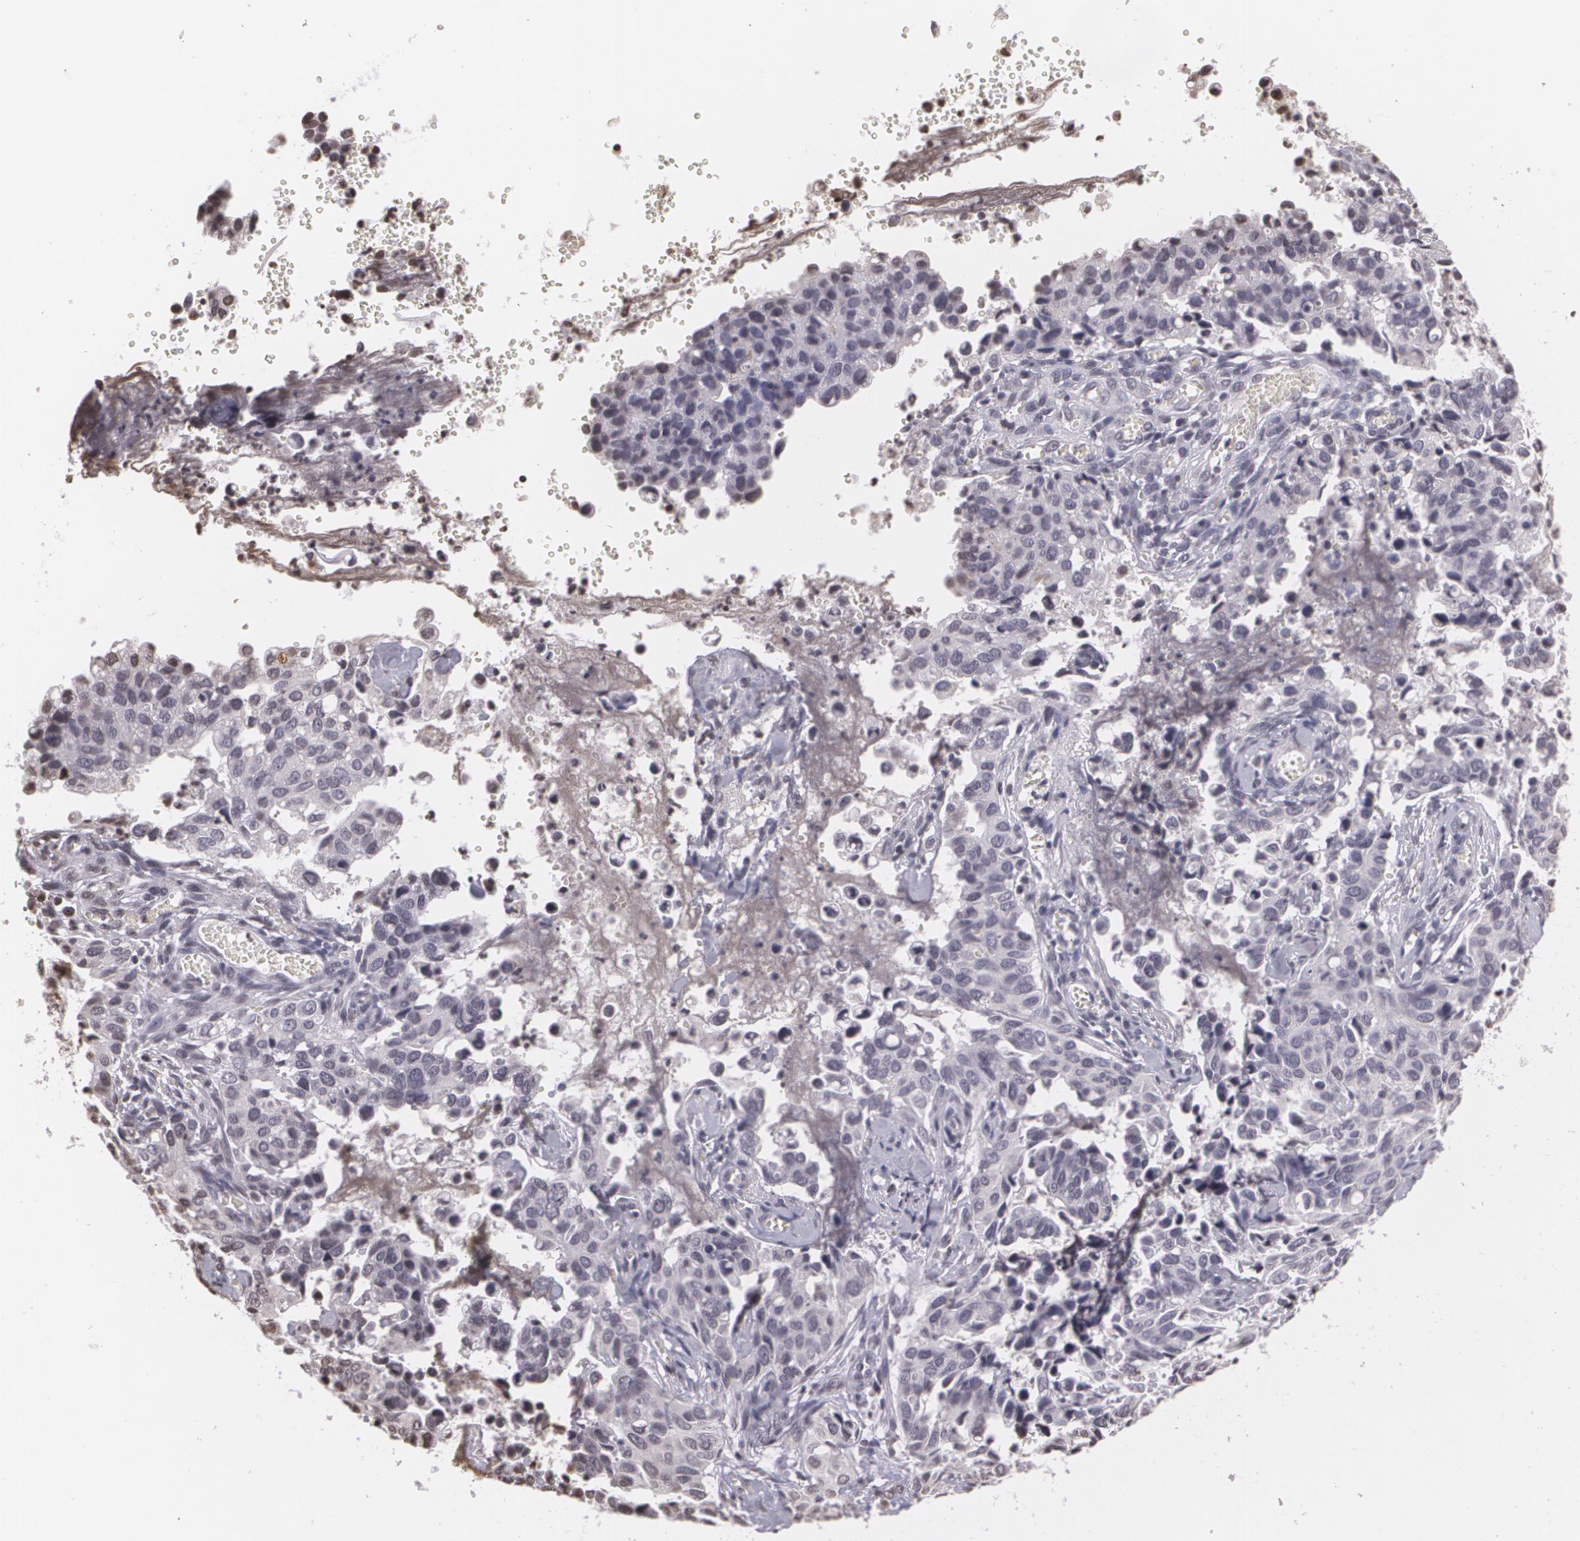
{"staining": {"intensity": "negative", "quantity": "none", "location": "none"}, "tissue": "cervical cancer", "cell_type": "Tumor cells", "image_type": "cancer", "snomed": [{"axis": "morphology", "description": "Normal tissue, NOS"}, {"axis": "morphology", "description": "Squamous cell carcinoma, NOS"}, {"axis": "topography", "description": "Cervix"}], "caption": "The micrograph shows no significant staining in tumor cells of cervical cancer (squamous cell carcinoma).", "gene": "MUC1", "patient": {"sex": "female", "age": 45}}